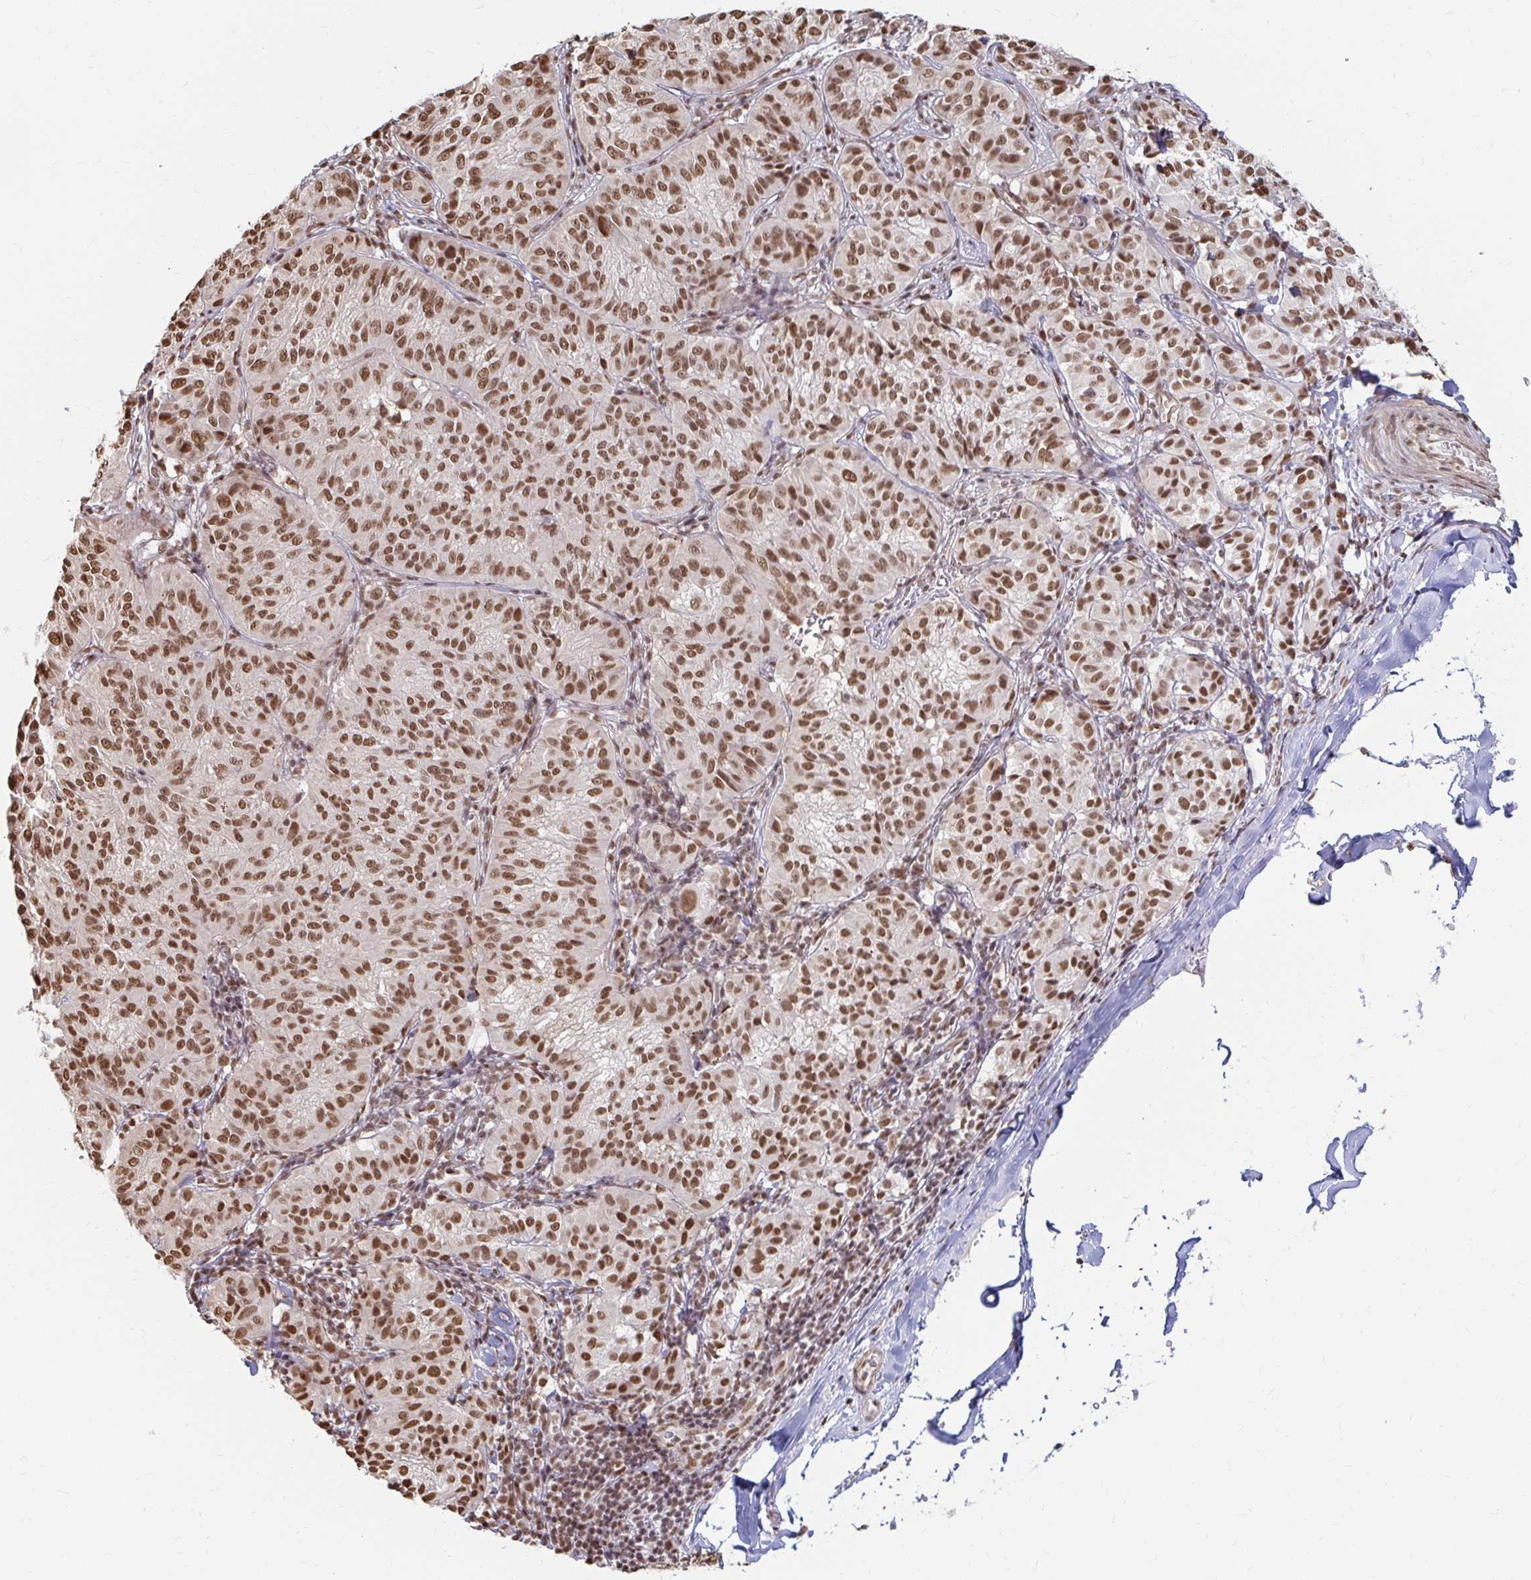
{"staining": {"intensity": "strong", "quantity": ">75%", "location": "nuclear"}, "tissue": "melanoma", "cell_type": "Tumor cells", "image_type": "cancer", "snomed": [{"axis": "morphology", "description": "Malignant melanoma, NOS"}, {"axis": "topography", "description": "Skin"}], "caption": "Immunohistochemical staining of malignant melanoma demonstrates strong nuclear protein staining in about >75% of tumor cells.", "gene": "HNRNPU", "patient": {"sex": "female", "age": 72}}